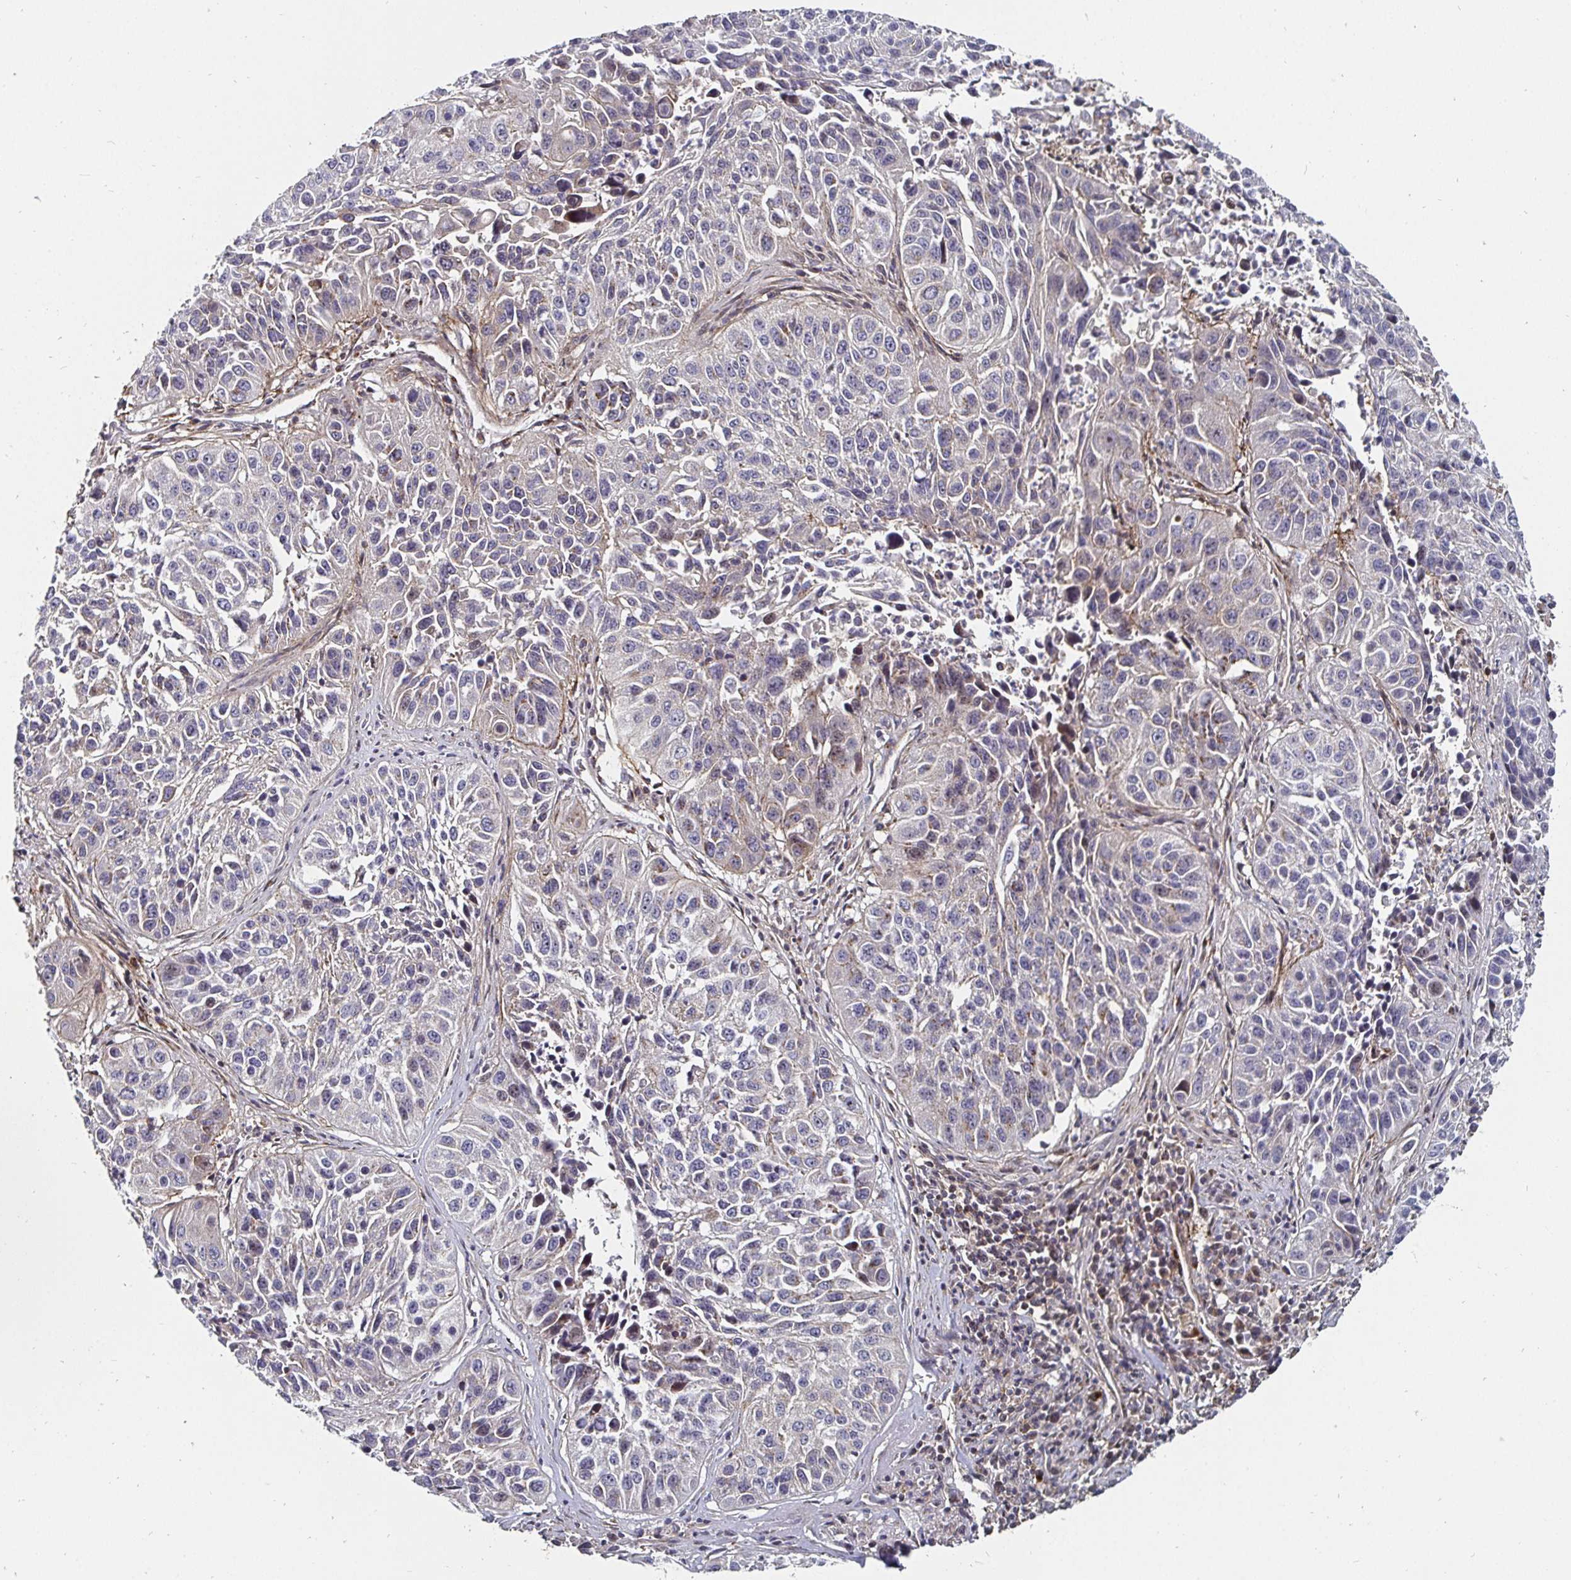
{"staining": {"intensity": "negative", "quantity": "none", "location": "none"}, "tissue": "lung cancer", "cell_type": "Tumor cells", "image_type": "cancer", "snomed": [{"axis": "morphology", "description": "Squamous cell carcinoma, NOS"}, {"axis": "topography", "description": "Lung"}], "caption": "There is no significant expression in tumor cells of lung cancer (squamous cell carcinoma).", "gene": "GJA4", "patient": {"sex": "female", "age": 61}}